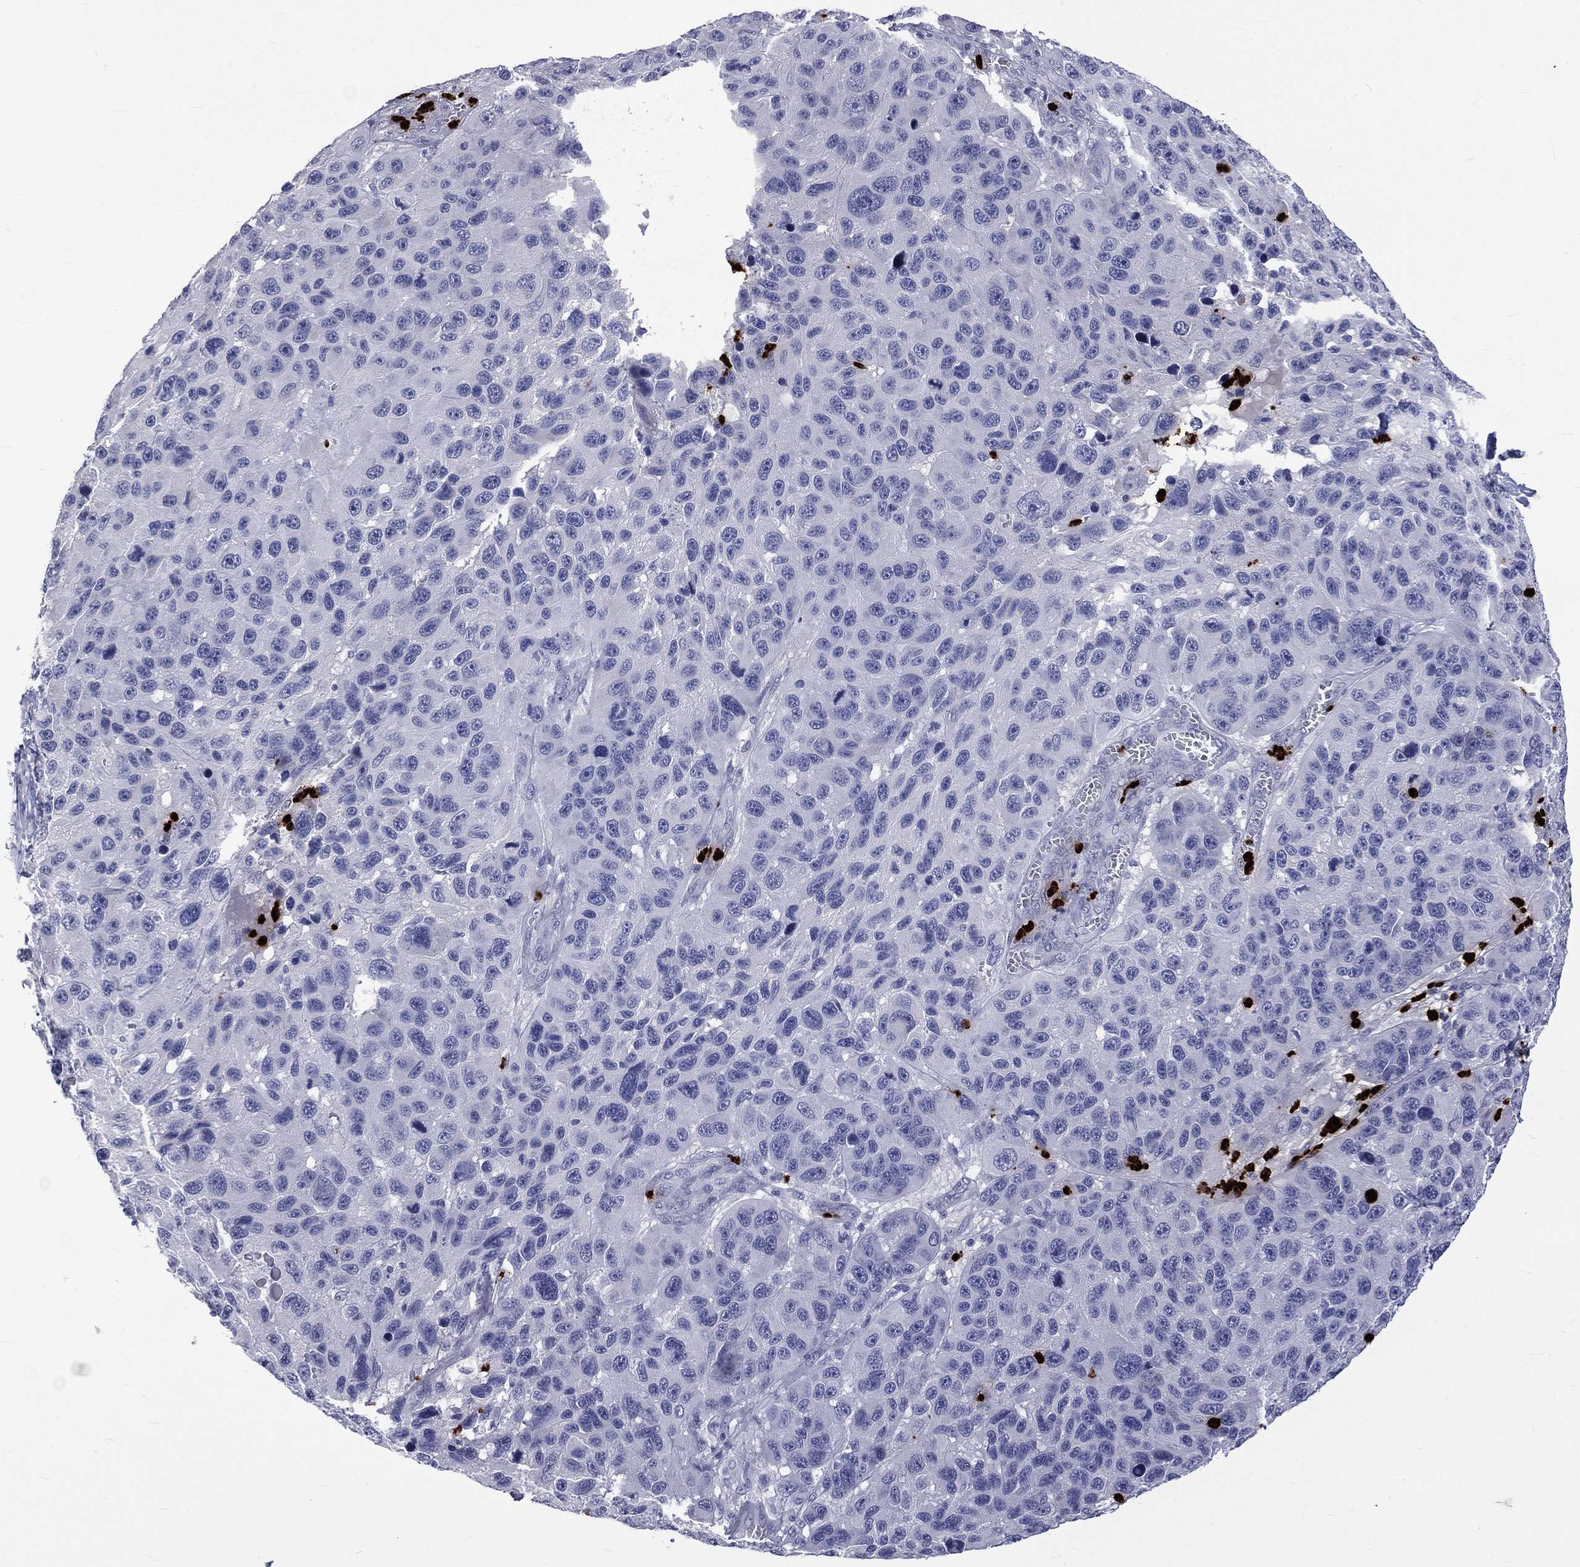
{"staining": {"intensity": "negative", "quantity": "none", "location": "none"}, "tissue": "melanoma", "cell_type": "Tumor cells", "image_type": "cancer", "snomed": [{"axis": "morphology", "description": "Malignant melanoma, NOS"}, {"axis": "topography", "description": "Skin"}], "caption": "An immunohistochemistry micrograph of malignant melanoma is shown. There is no staining in tumor cells of malignant melanoma.", "gene": "ELANE", "patient": {"sex": "male", "age": 53}}